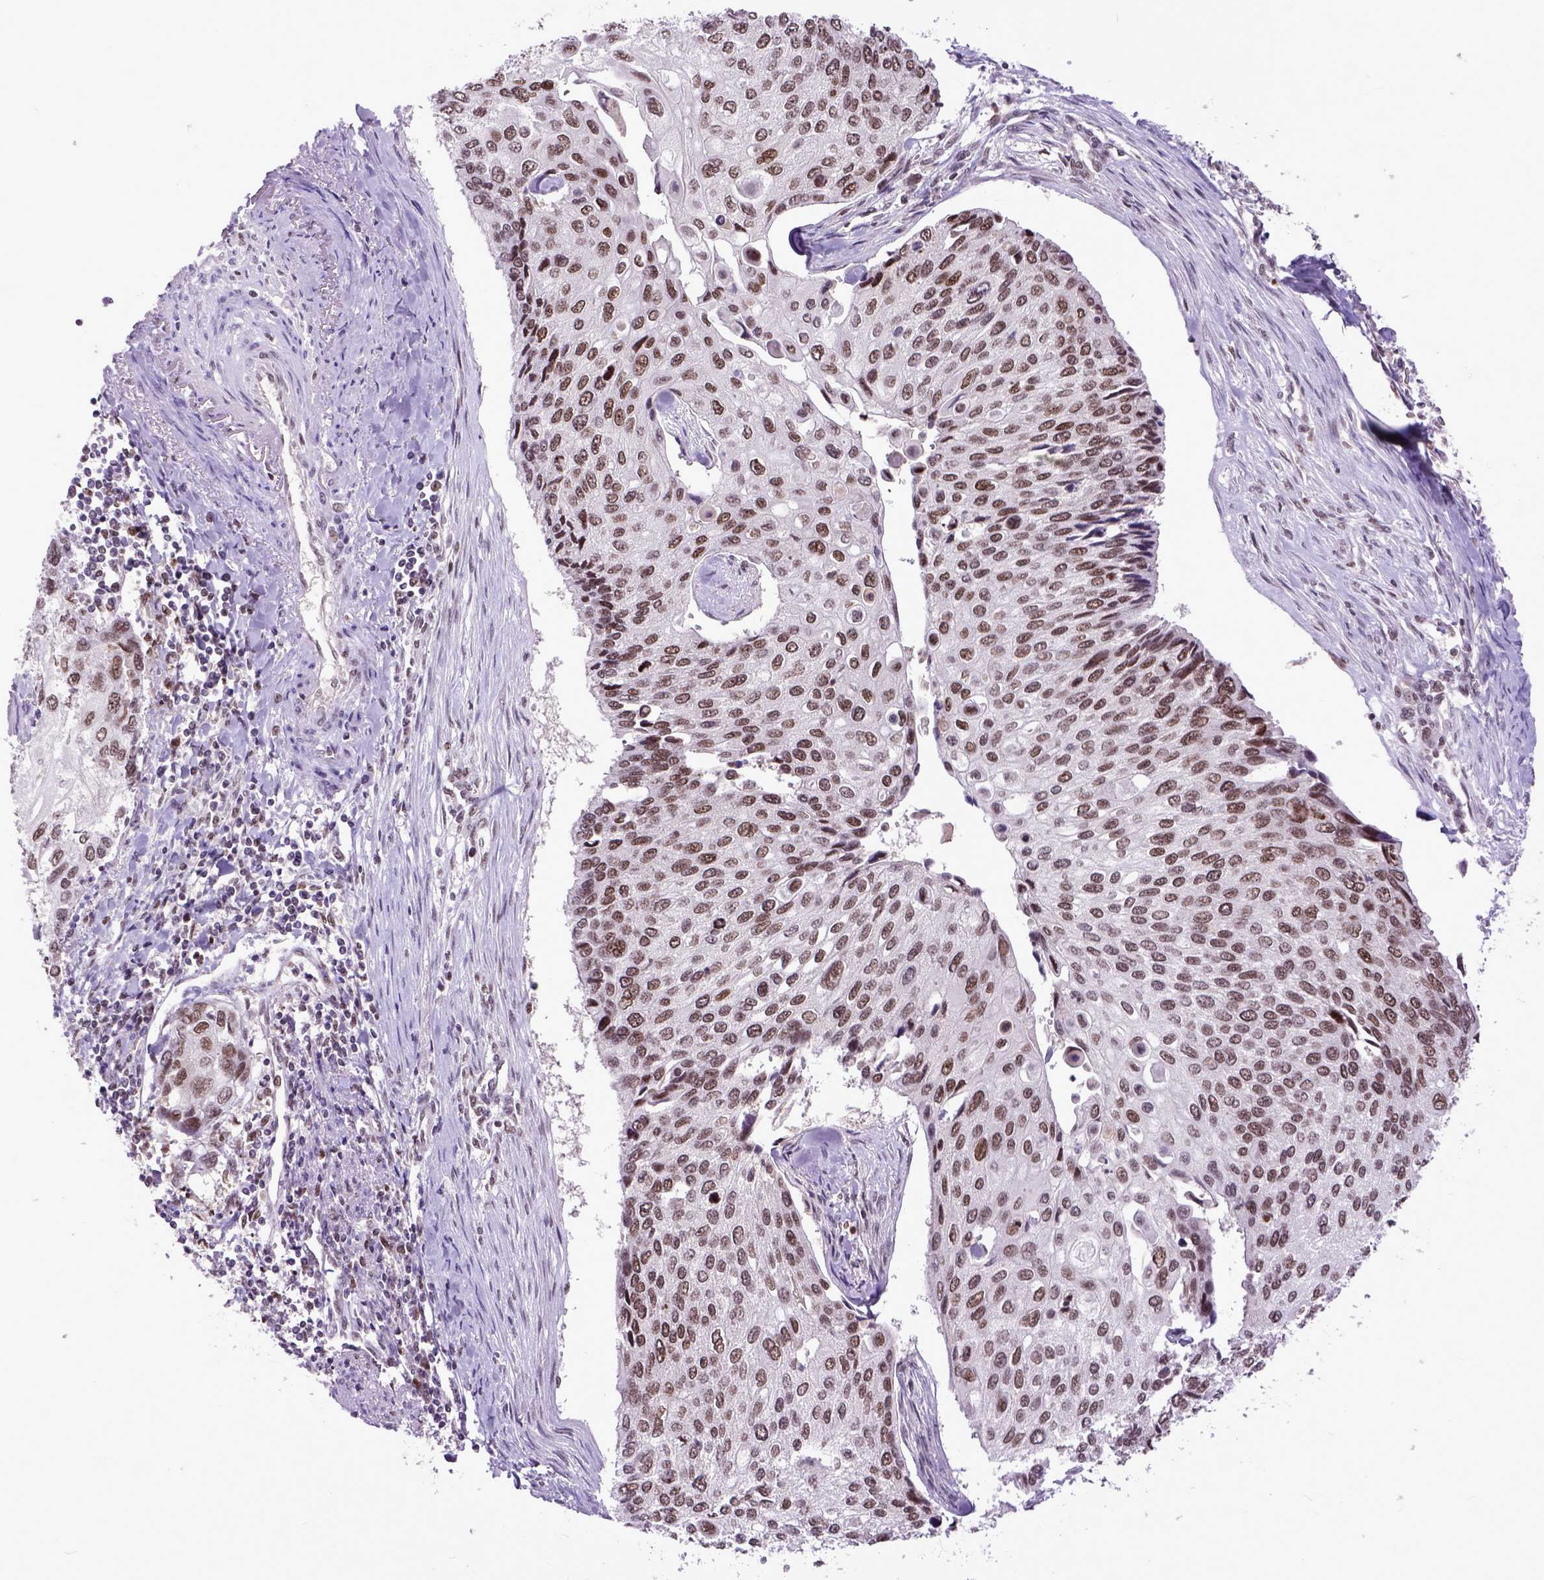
{"staining": {"intensity": "weak", "quantity": ">75%", "location": "nuclear"}, "tissue": "lung cancer", "cell_type": "Tumor cells", "image_type": "cancer", "snomed": [{"axis": "morphology", "description": "Squamous cell carcinoma, NOS"}, {"axis": "morphology", "description": "Squamous cell carcinoma, metastatic, NOS"}, {"axis": "topography", "description": "Lung"}], "caption": "Immunohistochemistry histopathology image of lung squamous cell carcinoma stained for a protein (brown), which reveals low levels of weak nuclear staining in about >75% of tumor cells.", "gene": "RCC2", "patient": {"sex": "male", "age": 63}}